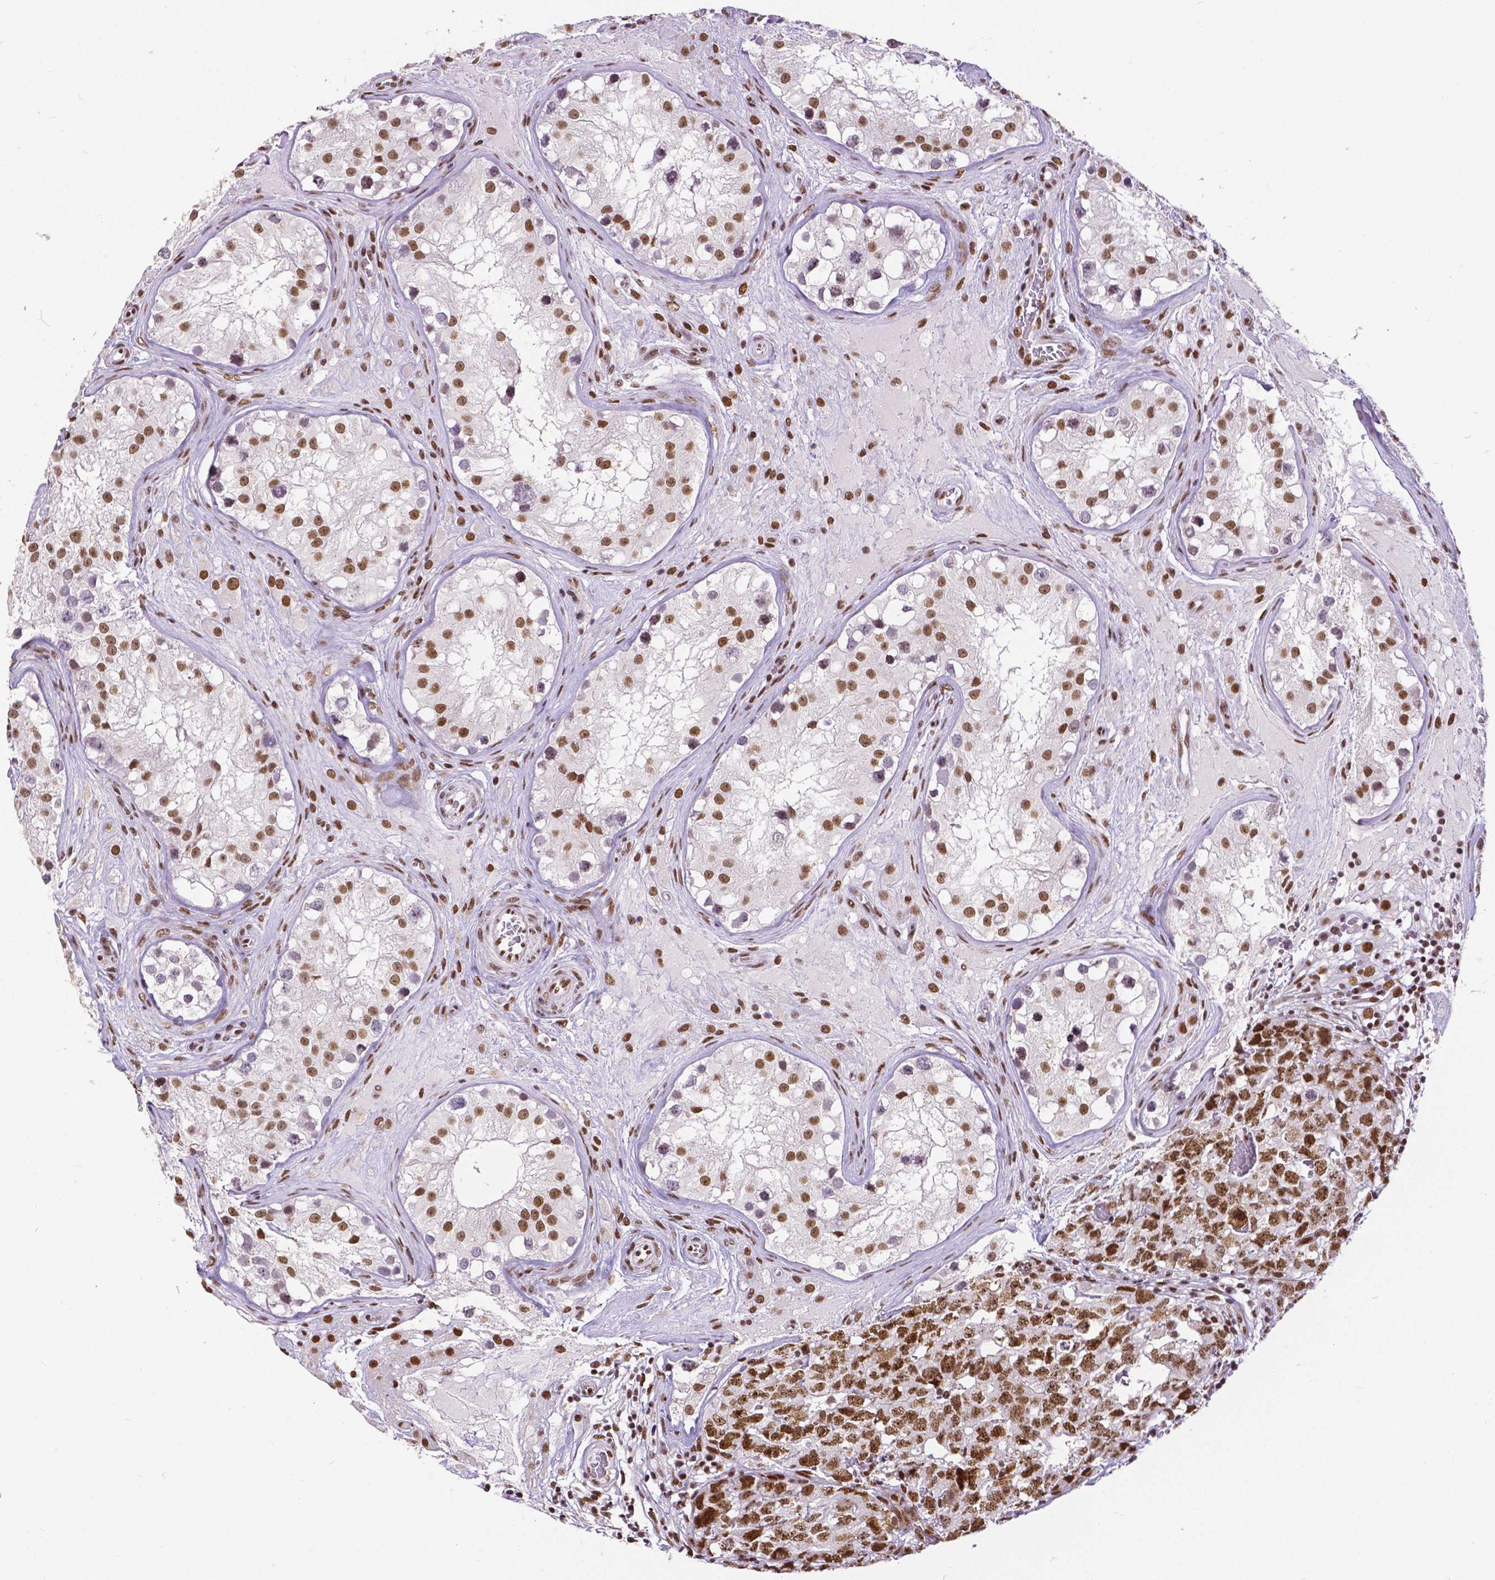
{"staining": {"intensity": "moderate", "quantity": ">75%", "location": "nuclear"}, "tissue": "testis cancer", "cell_type": "Tumor cells", "image_type": "cancer", "snomed": [{"axis": "morphology", "description": "Carcinoma, Embryonal, NOS"}, {"axis": "topography", "description": "Testis"}], "caption": "Testis embryonal carcinoma stained for a protein displays moderate nuclear positivity in tumor cells.", "gene": "ATRX", "patient": {"sex": "male", "age": 18}}